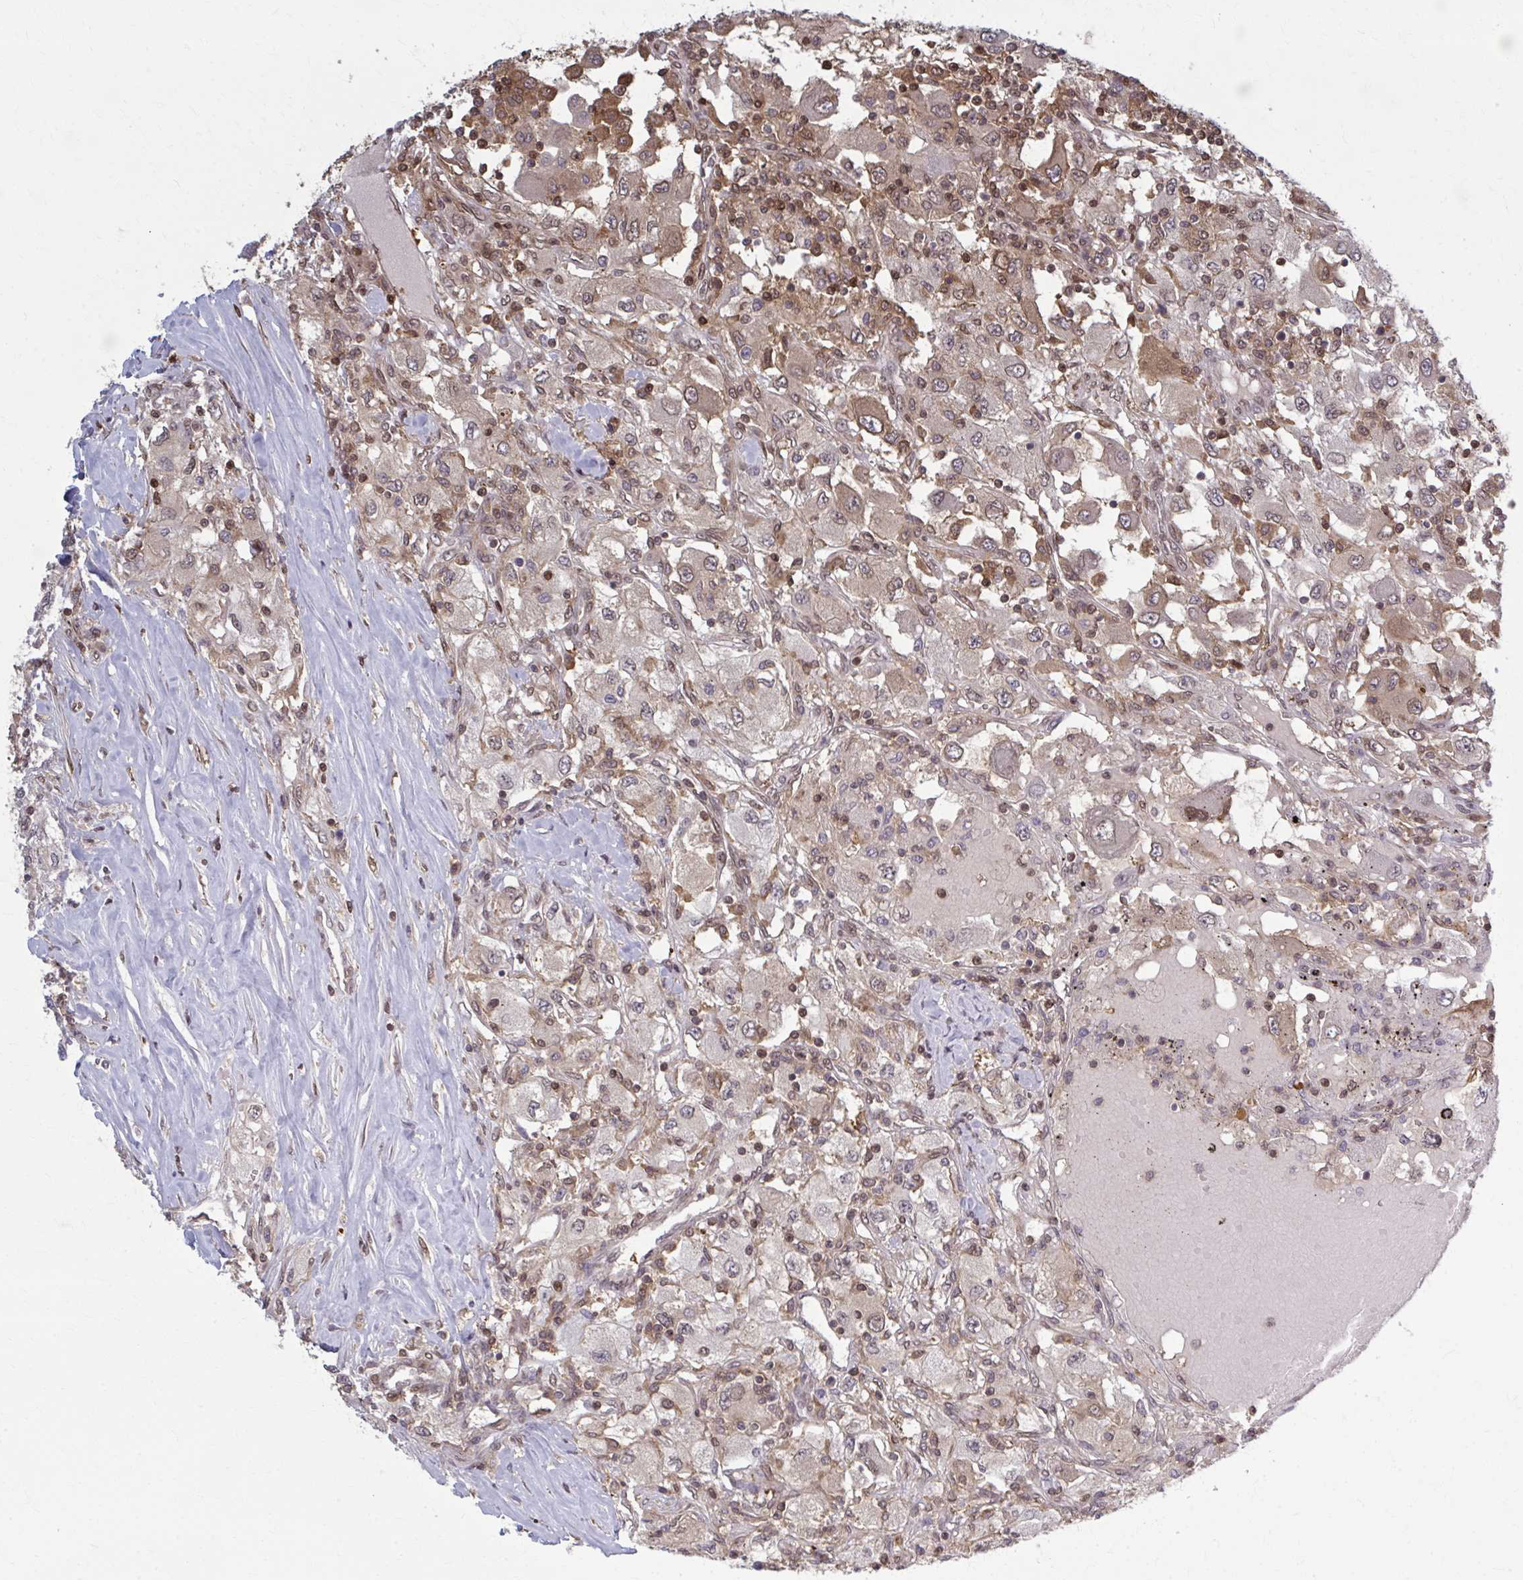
{"staining": {"intensity": "weak", "quantity": ">75%", "location": "cytoplasmic/membranous"}, "tissue": "renal cancer", "cell_type": "Tumor cells", "image_type": "cancer", "snomed": [{"axis": "morphology", "description": "Adenocarcinoma, NOS"}, {"axis": "topography", "description": "Kidney"}], "caption": "This image reveals renal cancer (adenocarcinoma) stained with immunohistochemistry to label a protein in brown. The cytoplasmic/membranous of tumor cells show weak positivity for the protein. Nuclei are counter-stained blue.", "gene": "MDH1", "patient": {"sex": "female", "age": 67}}